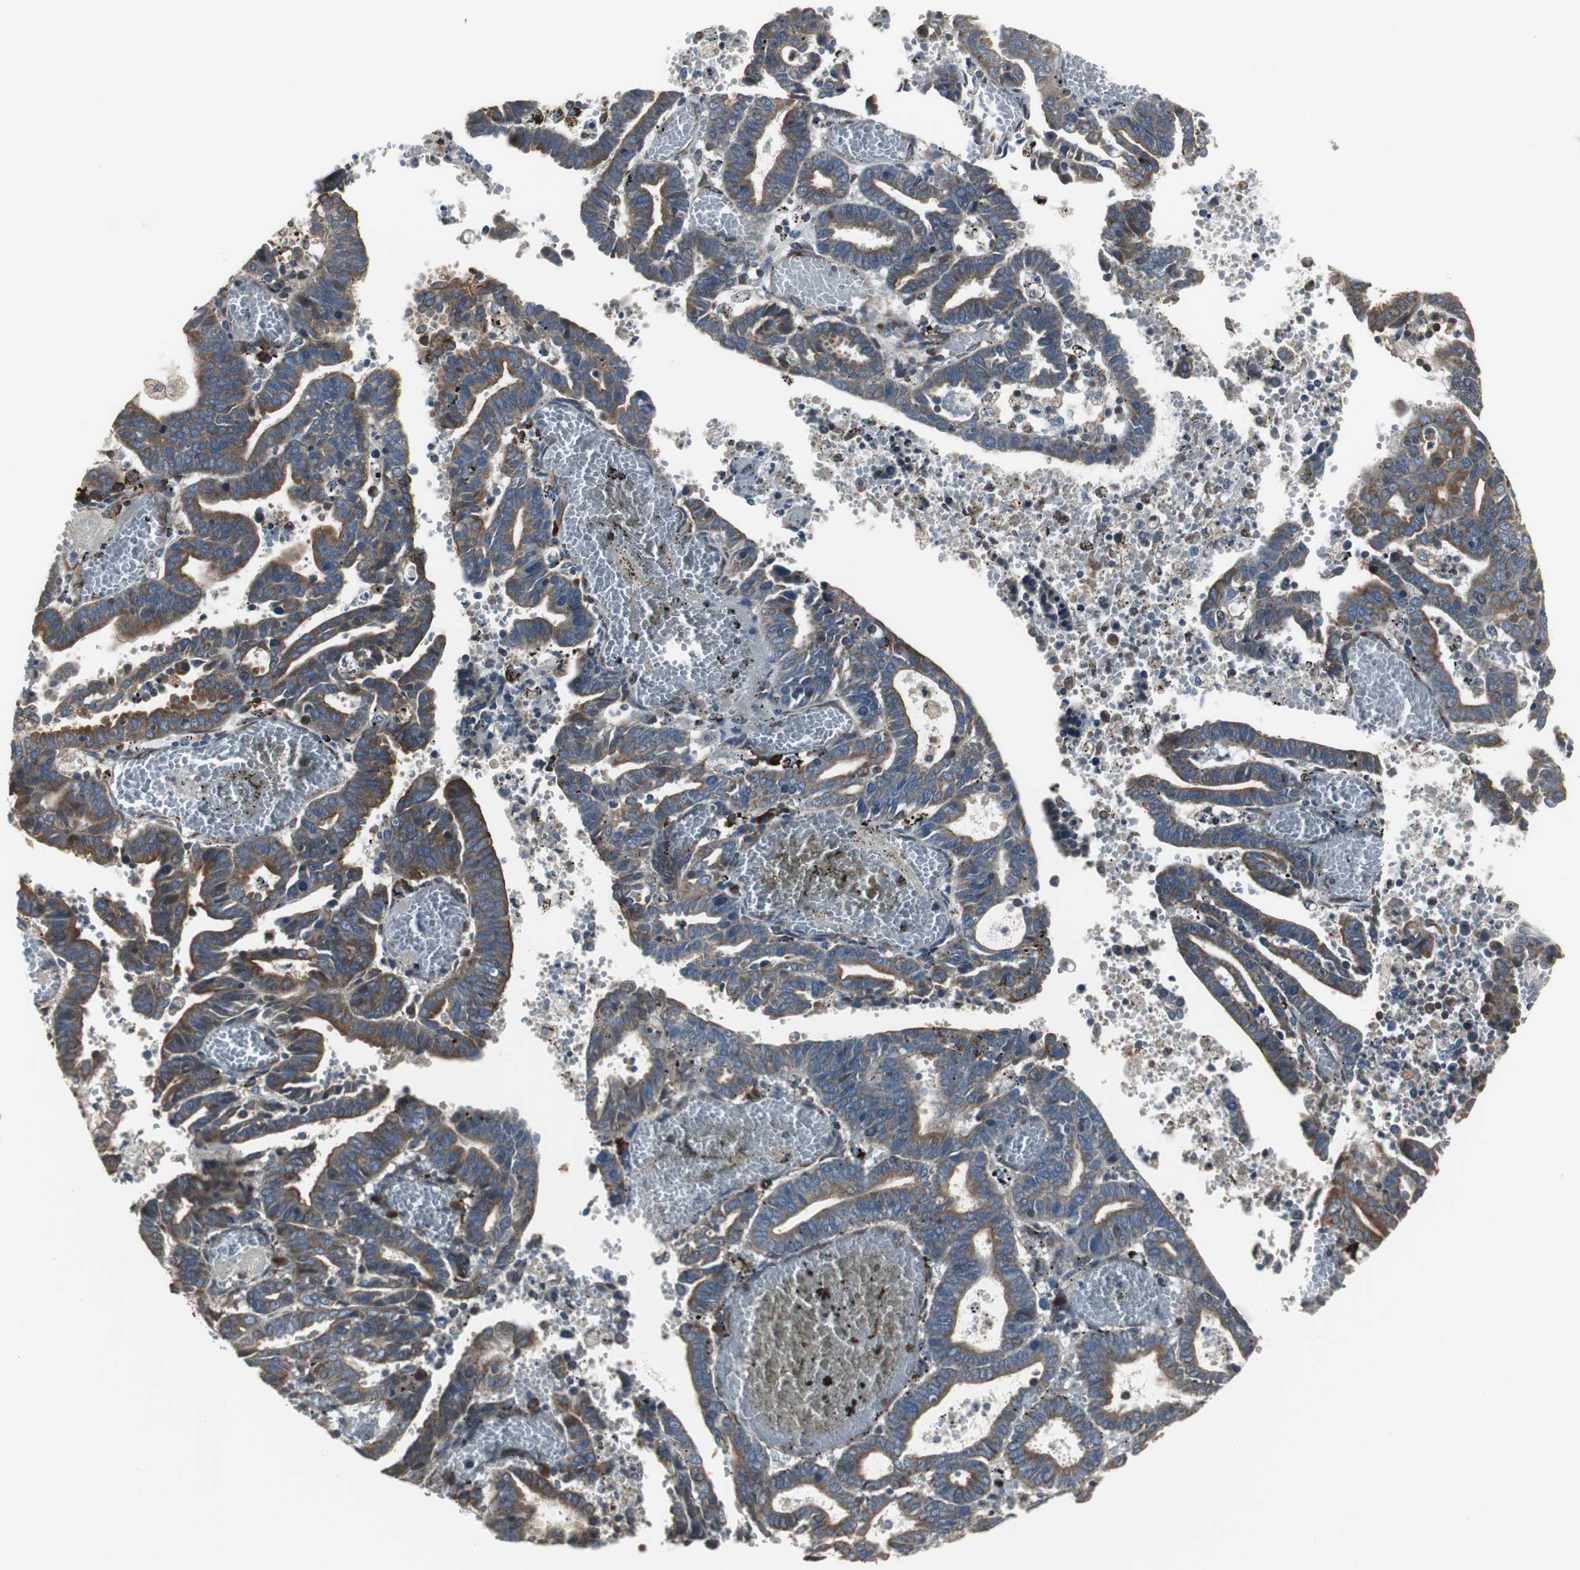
{"staining": {"intensity": "moderate", "quantity": ">75%", "location": "cytoplasmic/membranous"}, "tissue": "endometrial cancer", "cell_type": "Tumor cells", "image_type": "cancer", "snomed": [{"axis": "morphology", "description": "Adenocarcinoma, NOS"}, {"axis": "topography", "description": "Uterus"}], "caption": "This micrograph reveals endometrial cancer (adenocarcinoma) stained with IHC to label a protein in brown. The cytoplasmic/membranous of tumor cells show moderate positivity for the protein. Nuclei are counter-stained blue.", "gene": "CHP1", "patient": {"sex": "female", "age": 83}}